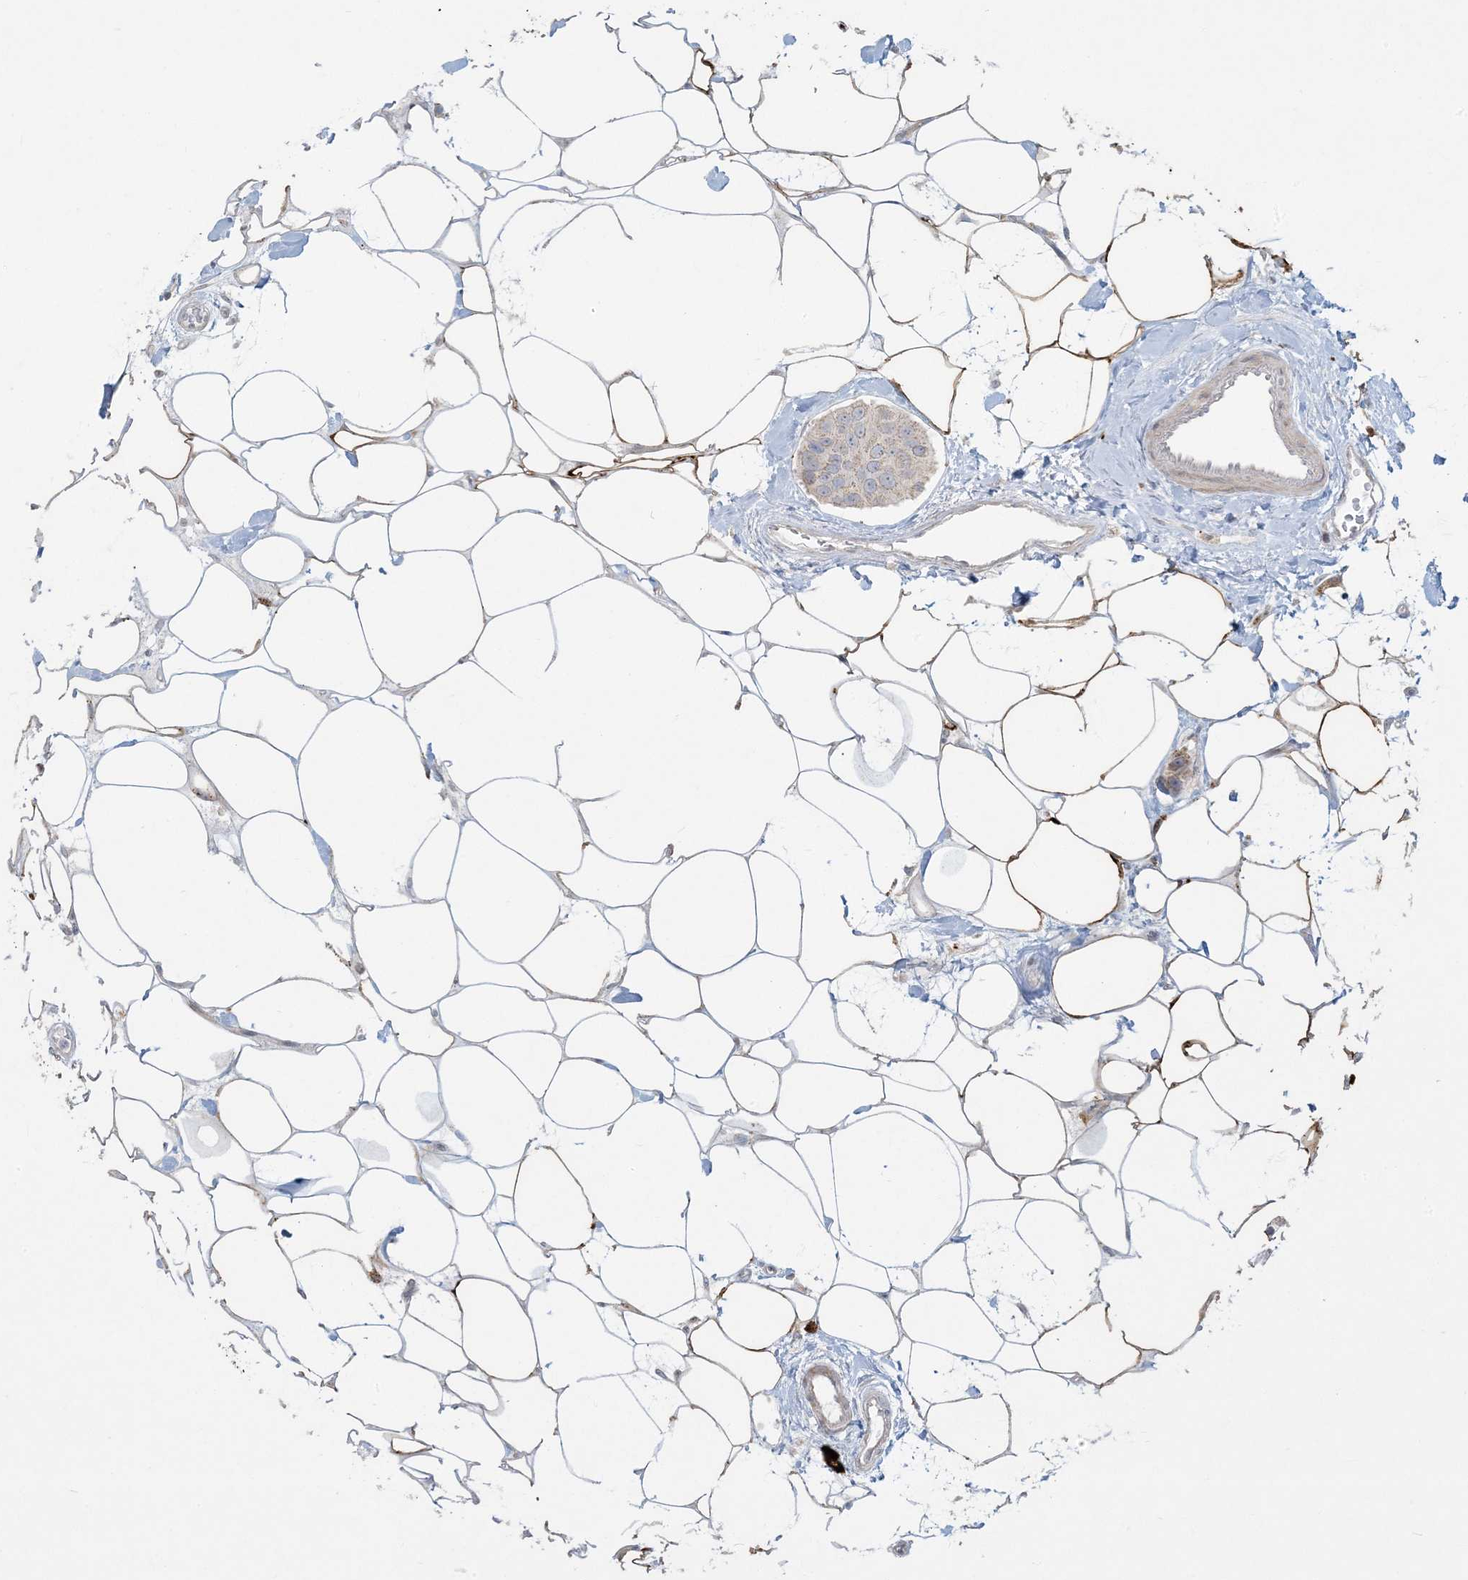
{"staining": {"intensity": "weak", "quantity": "25%-75%", "location": "cytoplasmic/membranous"}, "tissue": "breast cancer", "cell_type": "Tumor cells", "image_type": "cancer", "snomed": [{"axis": "morphology", "description": "Normal tissue, NOS"}, {"axis": "morphology", "description": "Duct carcinoma"}, {"axis": "topography", "description": "Breast"}], "caption": "Brown immunohistochemical staining in intraductal carcinoma (breast) shows weak cytoplasmic/membranous staining in about 25%-75% of tumor cells.", "gene": "MCAT", "patient": {"sex": "female", "age": 39}}